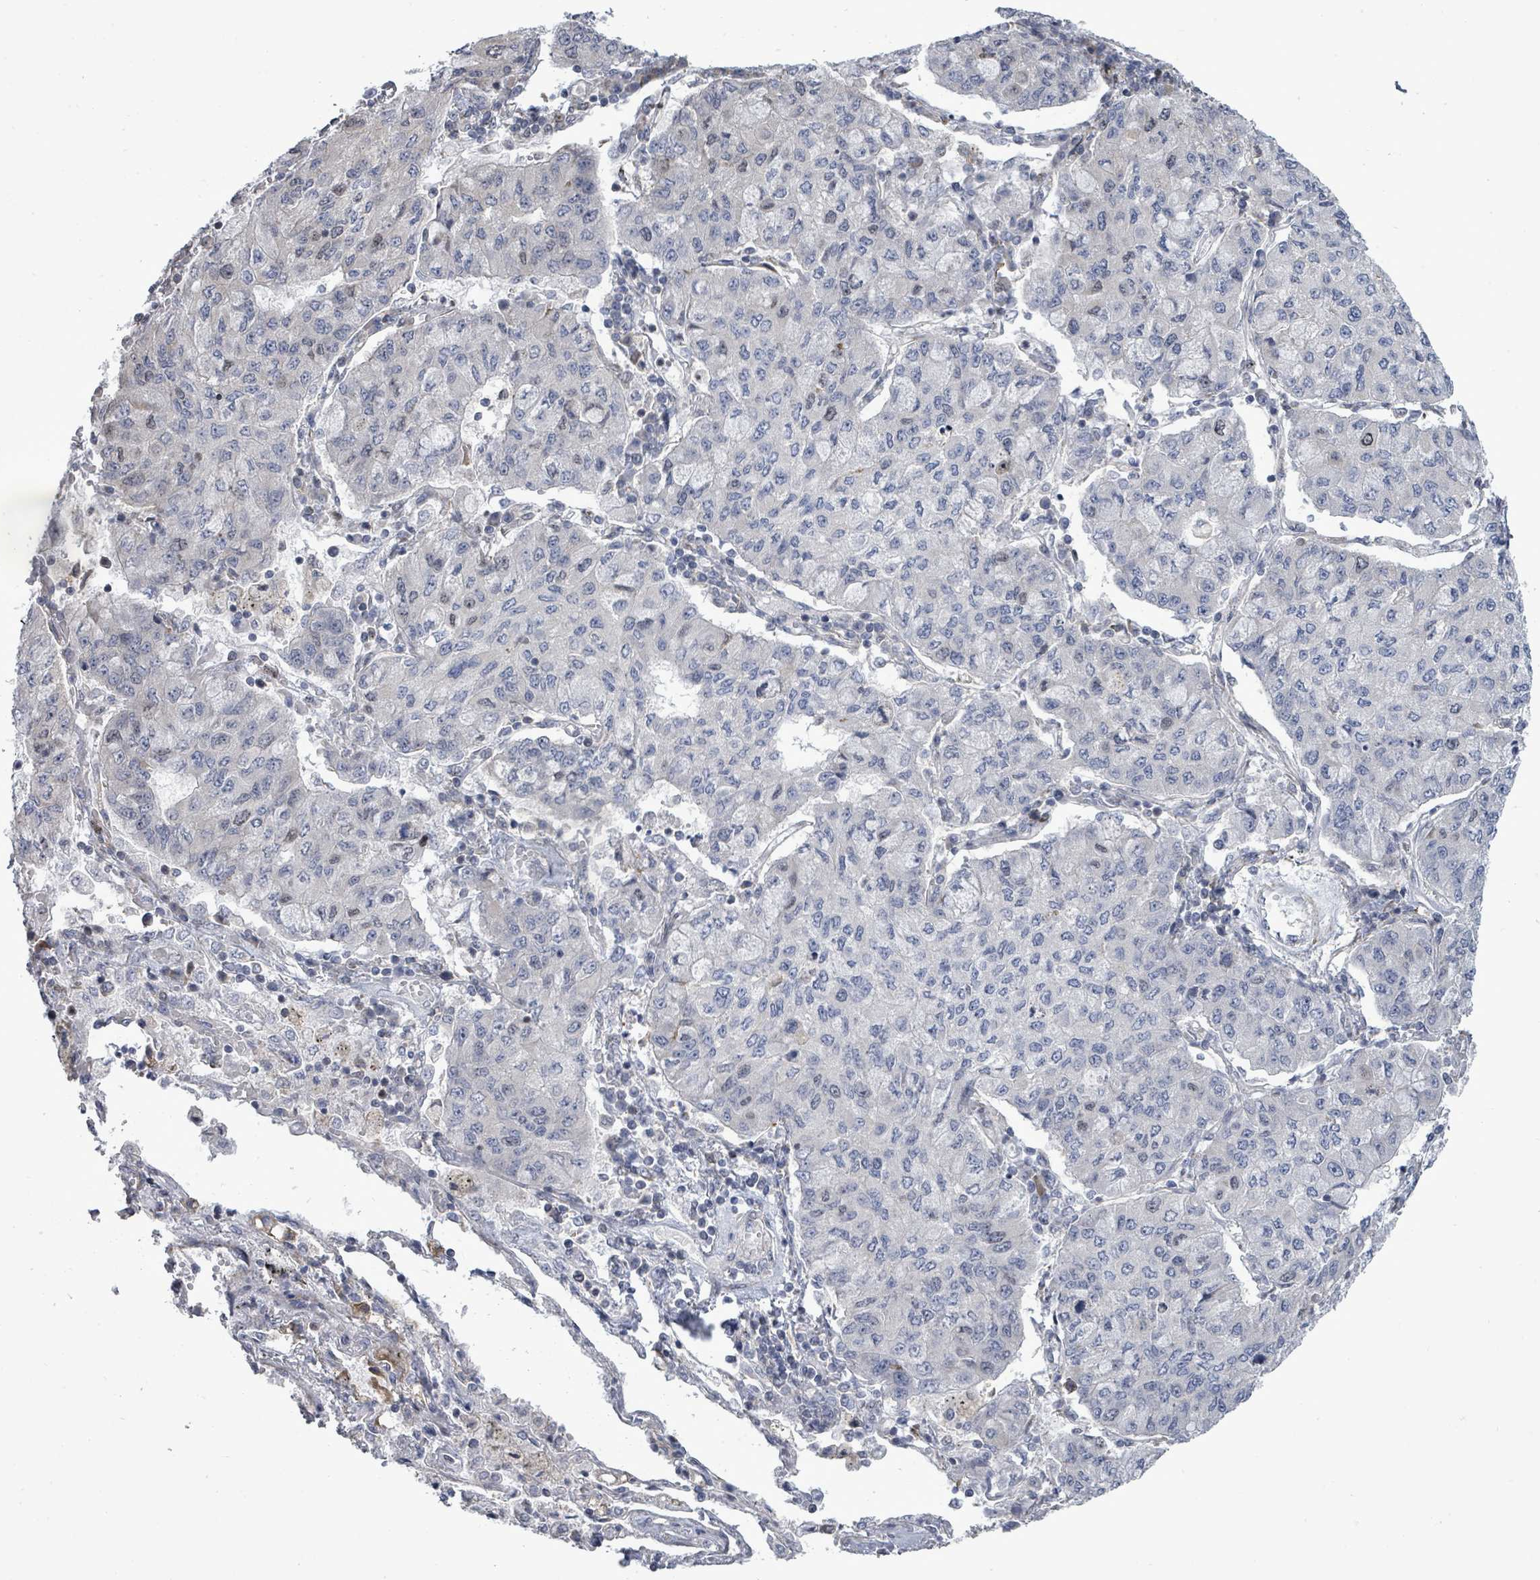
{"staining": {"intensity": "negative", "quantity": "none", "location": "none"}, "tissue": "lung cancer", "cell_type": "Tumor cells", "image_type": "cancer", "snomed": [{"axis": "morphology", "description": "Squamous cell carcinoma, NOS"}, {"axis": "topography", "description": "Lung"}], "caption": "Tumor cells are negative for brown protein staining in squamous cell carcinoma (lung).", "gene": "PAPSS1", "patient": {"sex": "male", "age": 74}}